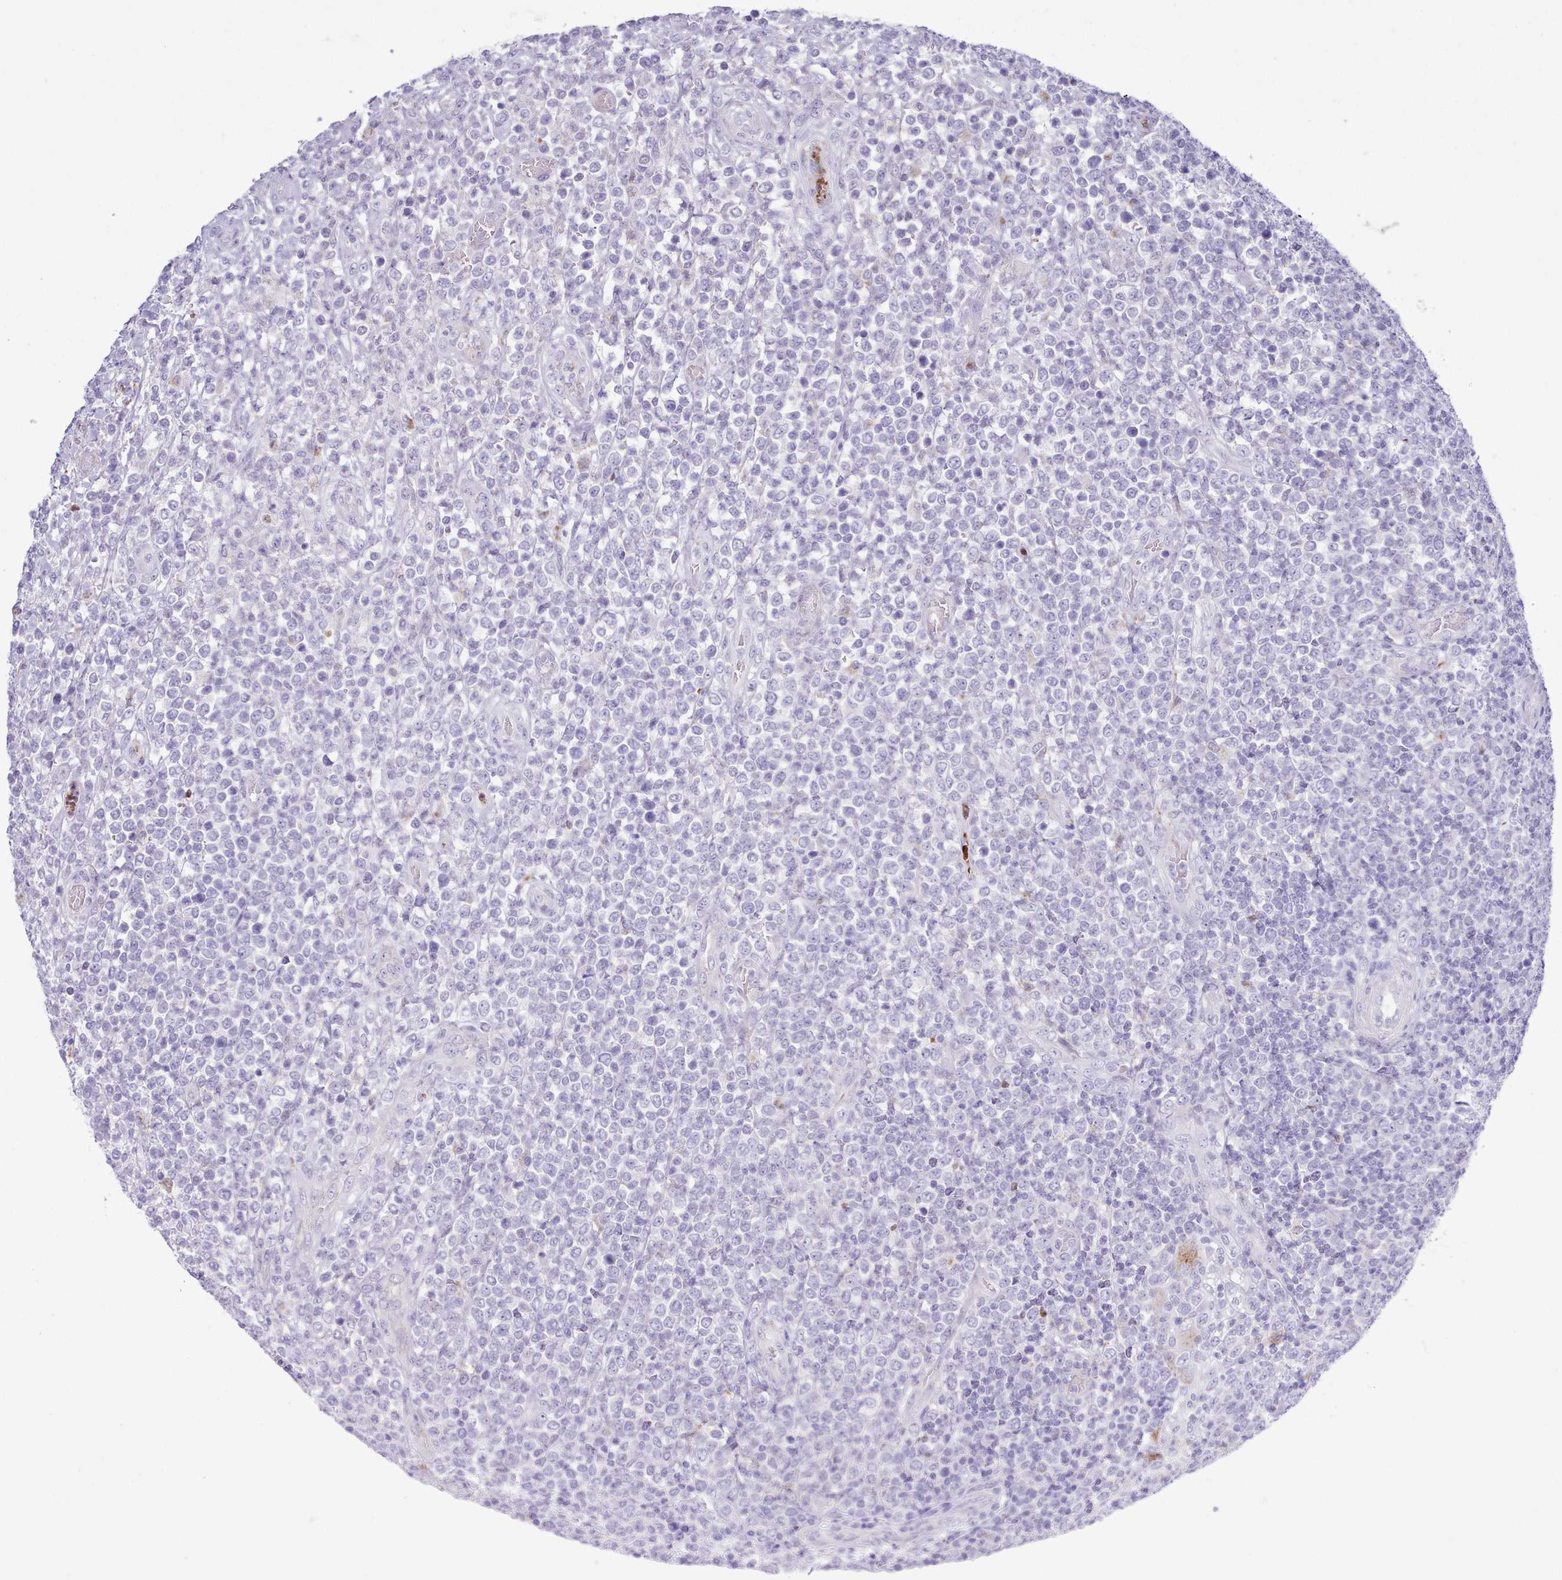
{"staining": {"intensity": "negative", "quantity": "none", "location": "none"}, "tissue": "lymphoma", "cell_type": "Tumor cells", "image_type": "cancer", "snomed": [{"axis": "morphology", "description": "Malignant lymphoma, non-Hodgkin's type, High grade"}, {"axis": "topography", "description": "Soft tissue"}], "caption": "This is an IHC histopathology image of lymphoma. There is no expression in tumor cells.", "gene": "SRD5A1", "patient": {"sex": "female", "age": 56}}